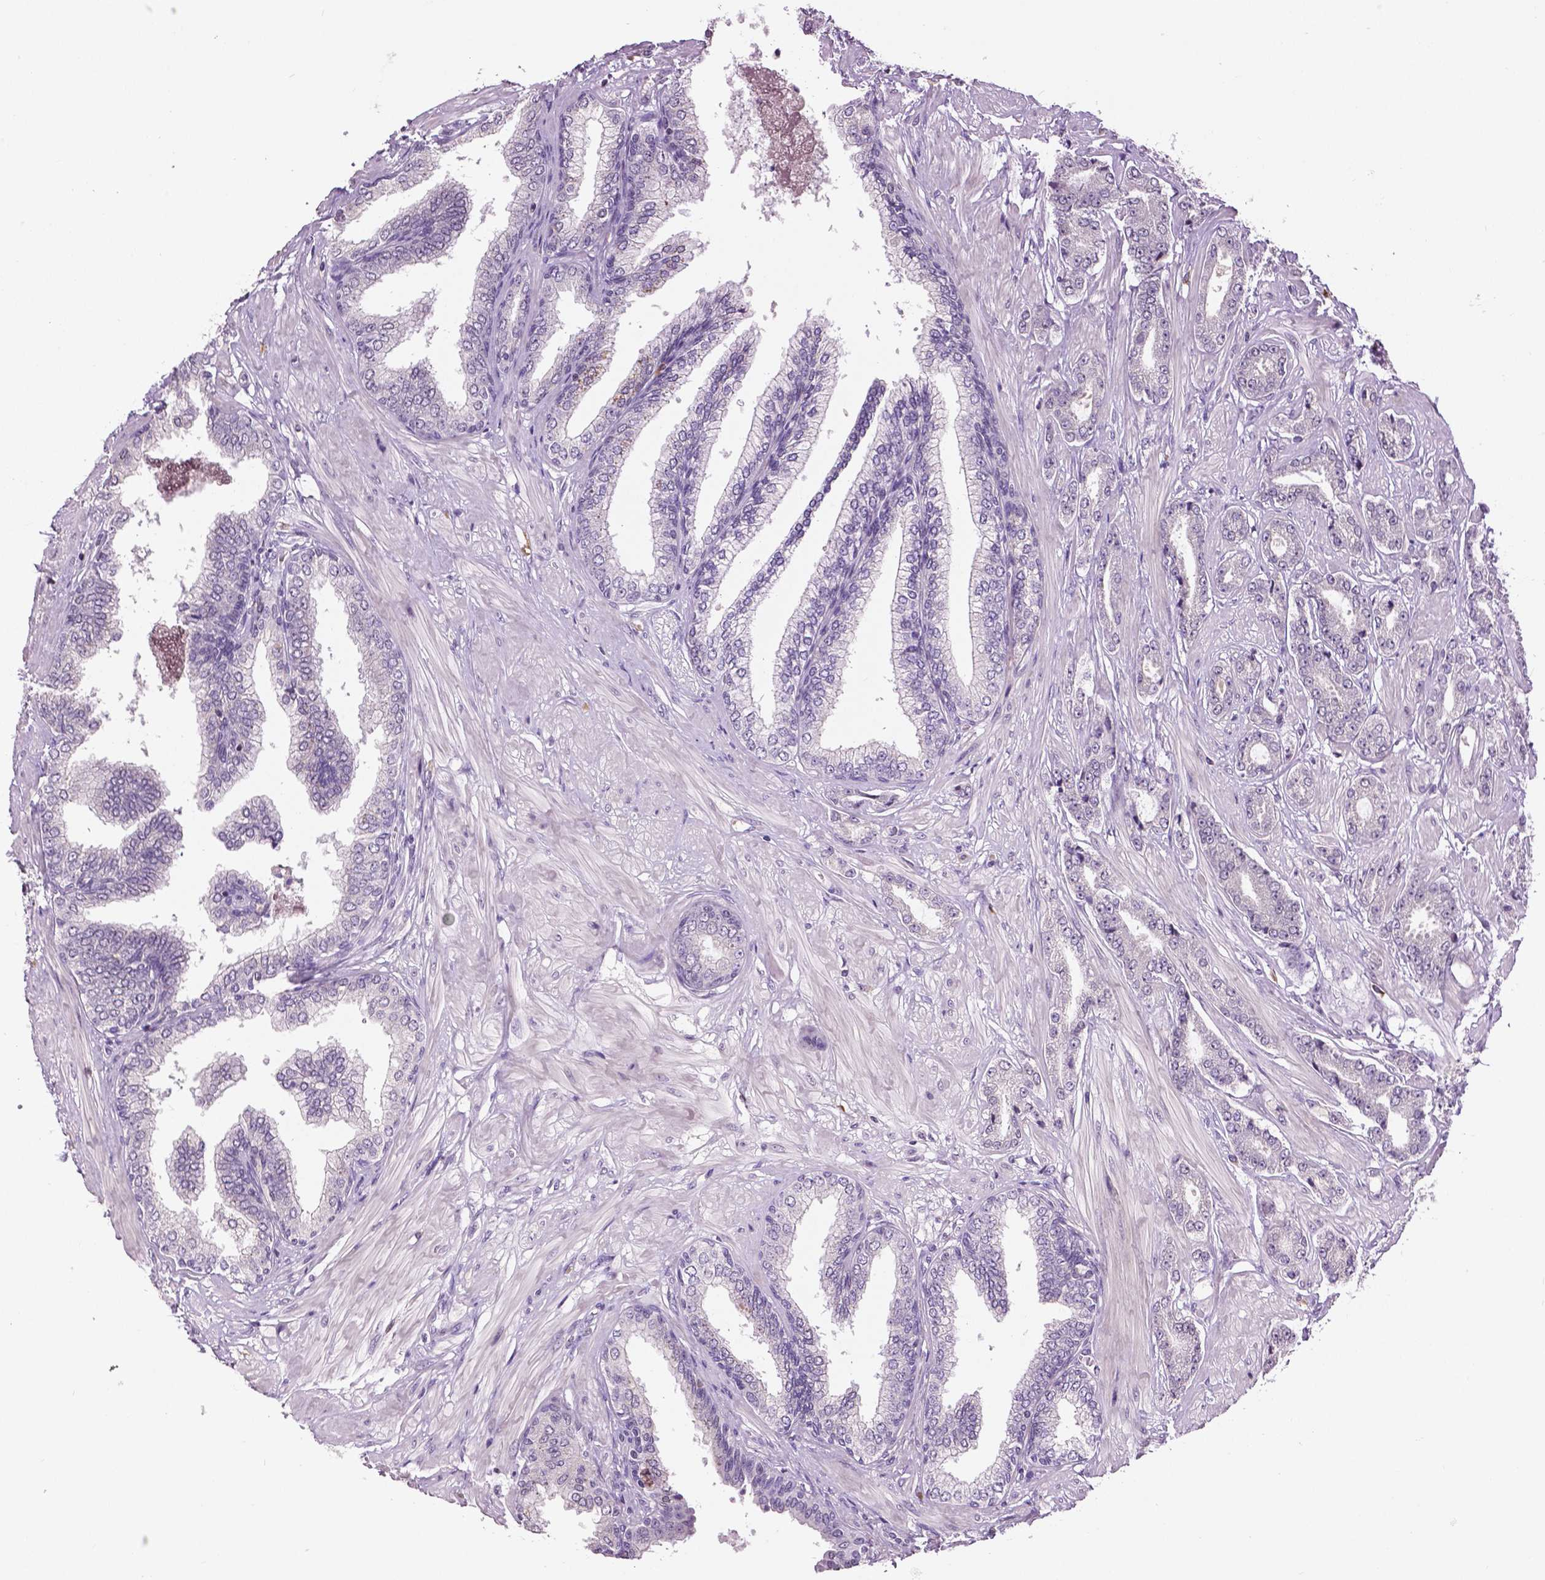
{"staining": {"intensity": "negative", "quantity": "none", "location": "none"}, "tissue": "prostate cancer", "cell_type": "Tumor cells", "image_type": "cancer", "snomed": [{"axis": "morphology", "description": "Adenocarcinoma, Low grade"}, {"axis": "topography", "description": "Prostate"}], "caption": "The immunohistochemistry (IHC) histopathology image has no significant staining in tumor cells of prostate cancer (low-grade adenocarcinoma) tissue.", "gene": "DLX5", "patient": {"sex": "male", "age": 55}}